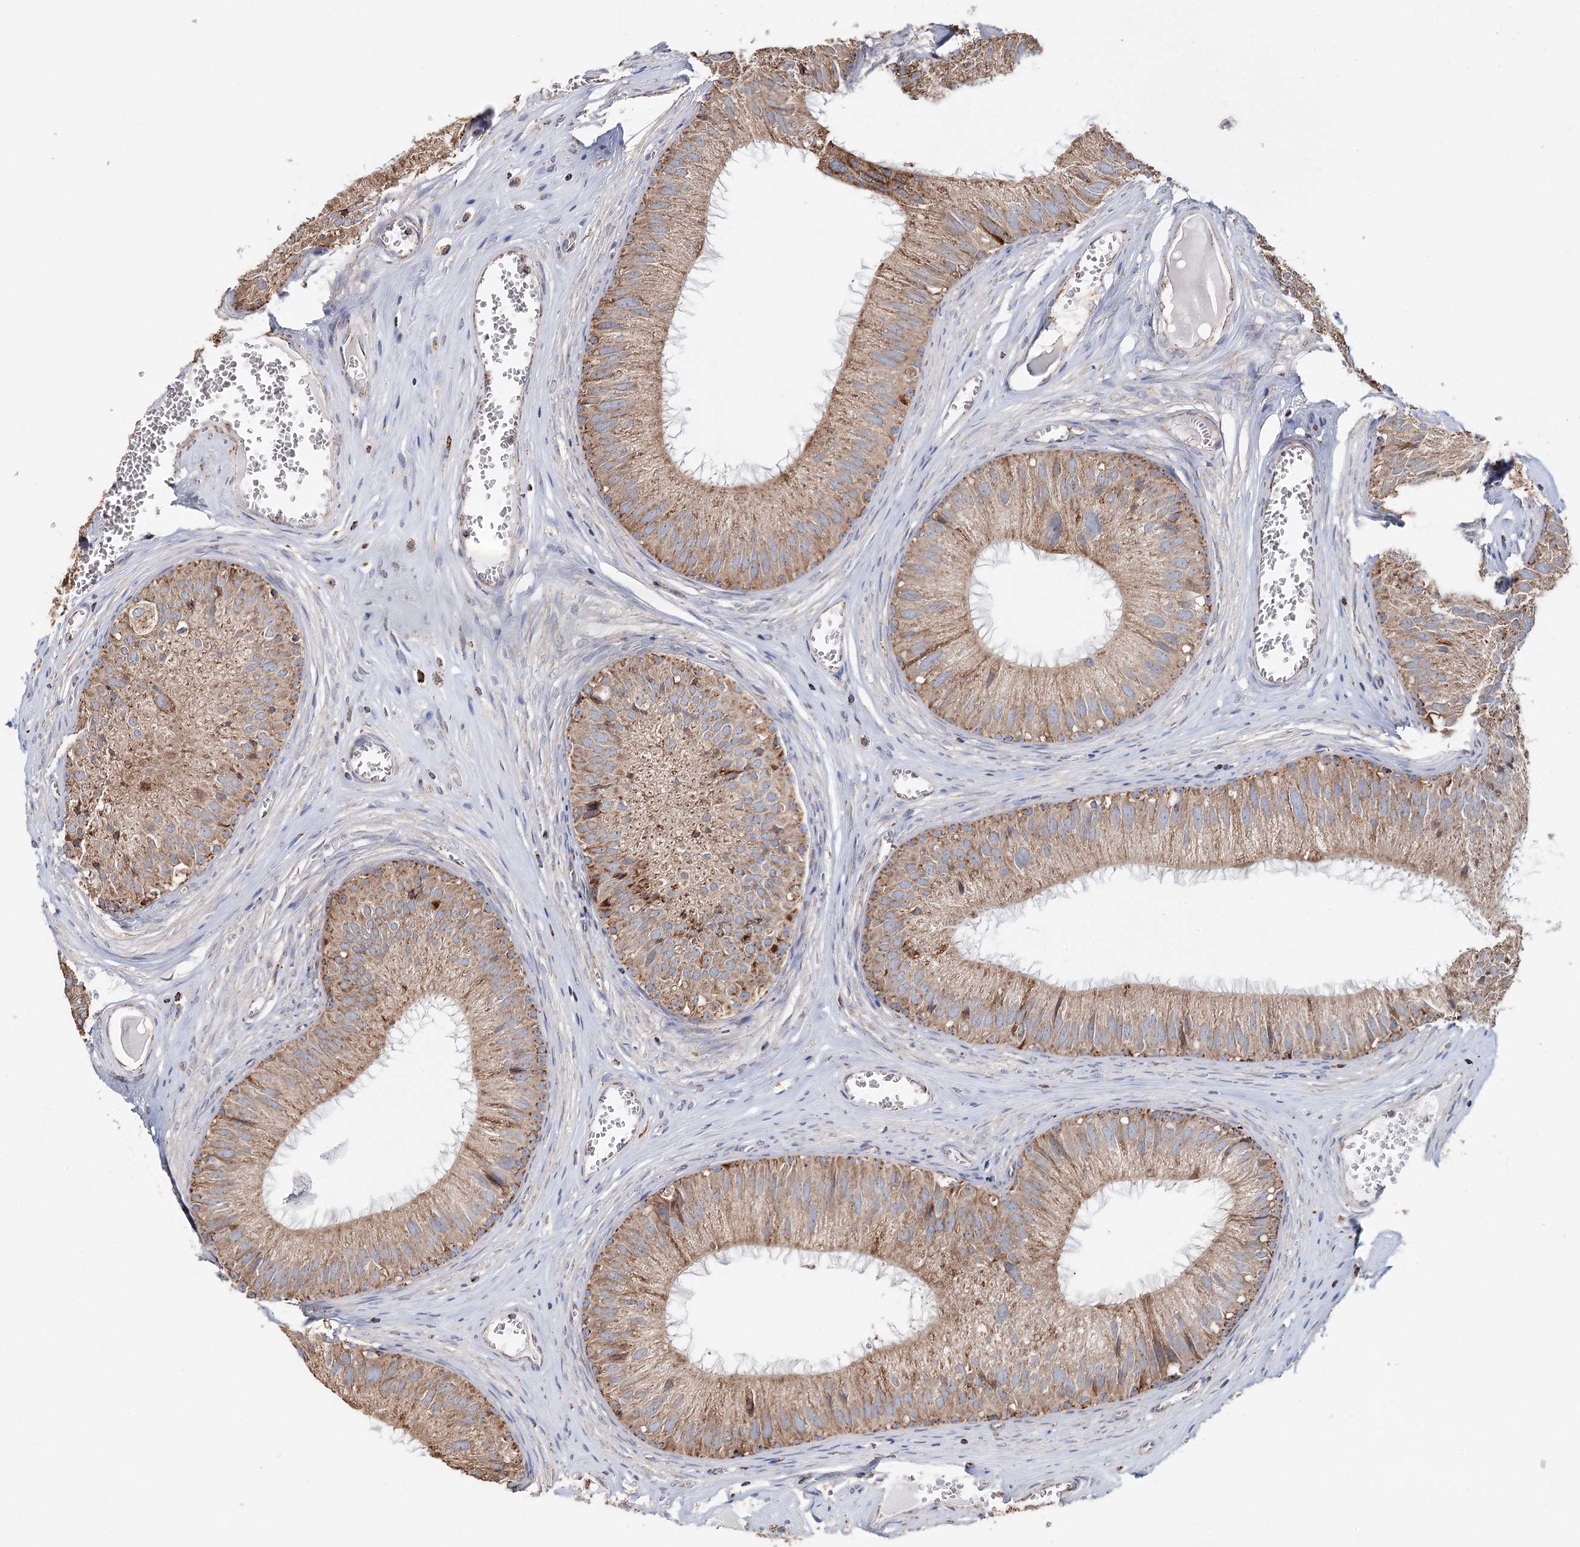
{"staining": {"intensity": "strong", "quantity": "25%-75%", "location": "cytoplasmic/membranous"}, "tissue": "epididymis", "cell_type": "Glandular cells", "image_type": "normal", "snomed": [{"axis": "morphology", "description": "Normal tissue, NOS"}, {"axis": "topography", "description": "Epididymis"}], "caption": "Immunohistochemistry (IHC) photomicrograph of unremarkable epididymis: epididymis stained using immunohistochemistry (IHC) shows high levels of strong protein expression localized specifically in the cytoplasmic/membranous of glandular cells, appearing as a cytoplasmic/membranous brown color.", "gene": "APH1A", "patient": {"sex": "male", "age": 36}}